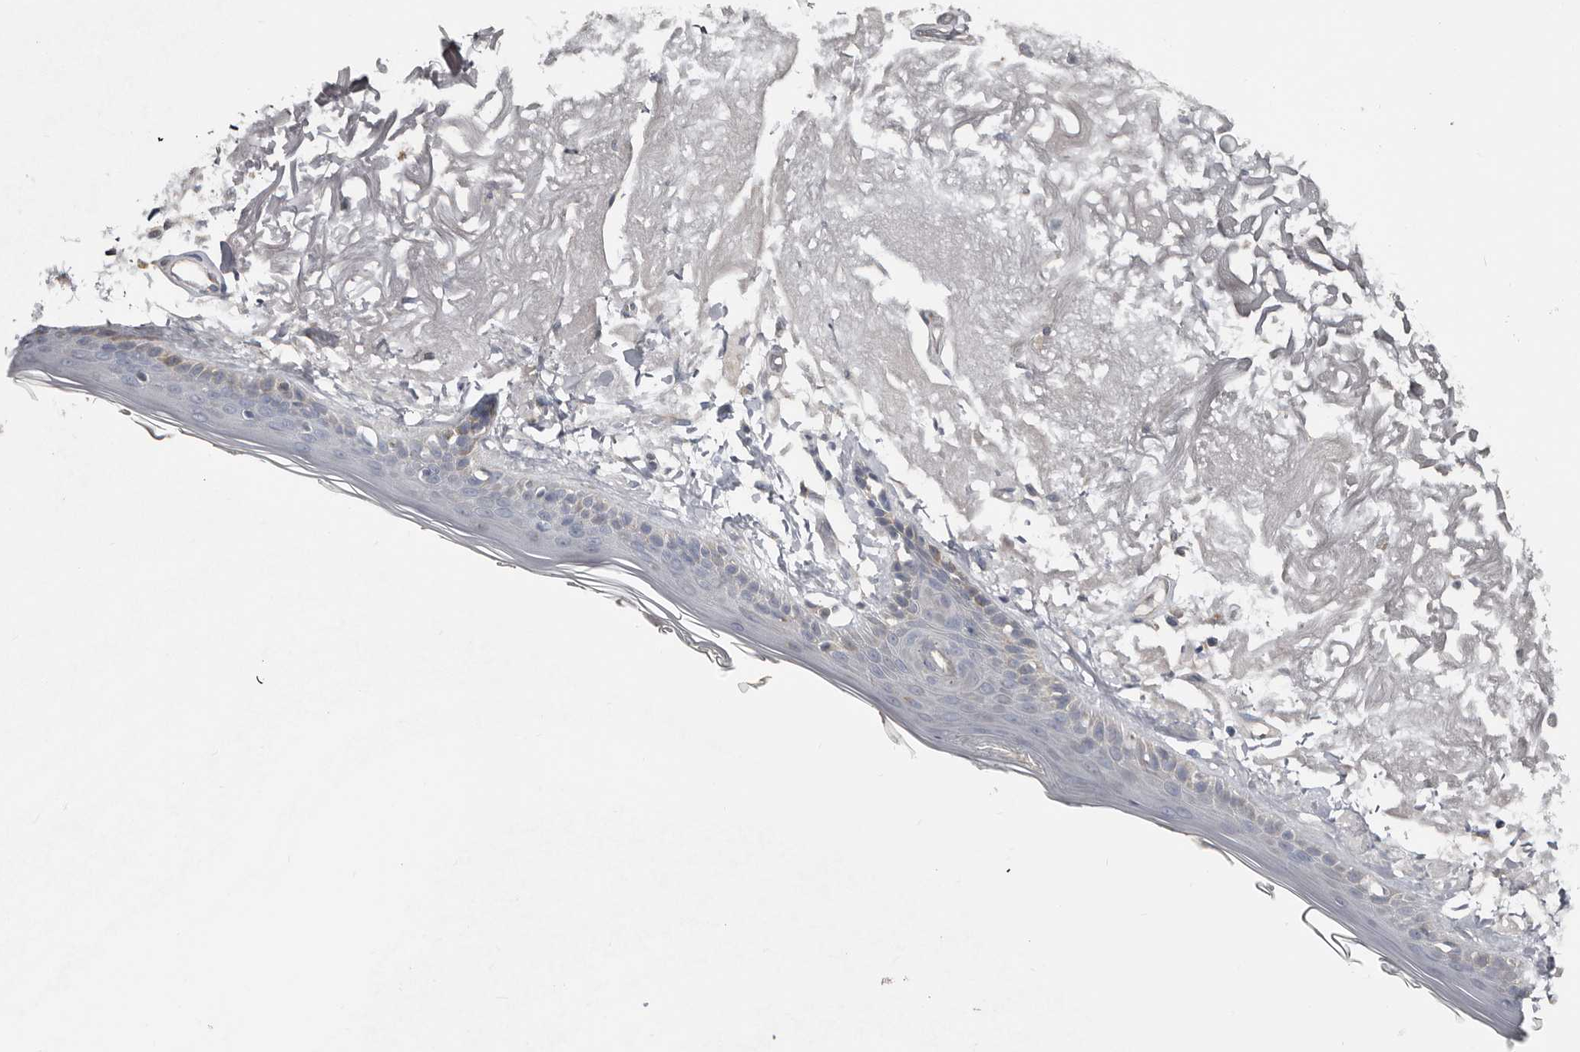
{"staining": {"intensity": "negative", "quantity": "none", "location": "none"}, "tissue": "skin", "cell_type": "Fibroblasts", "image_type": "normal", "snomed": [{"axis": "morphology", "description": "Normal tissue, NOS"}, {"axis": "topography", "description": "Skin"}, {"axis": "topography", "description": "Skeletal muscle"}], "caption": "DAB (3,3'-diaminobenzidine) immunohistochemical staining of unremarkable human skin demonstrates no significant positivity in fibroblasts. (DAB immunohistochemistry (IHC) visualized using brightfield microscopy, high magnification).", "gene": "ZNF114", "patient": {"sex": "male", "age": 83}}